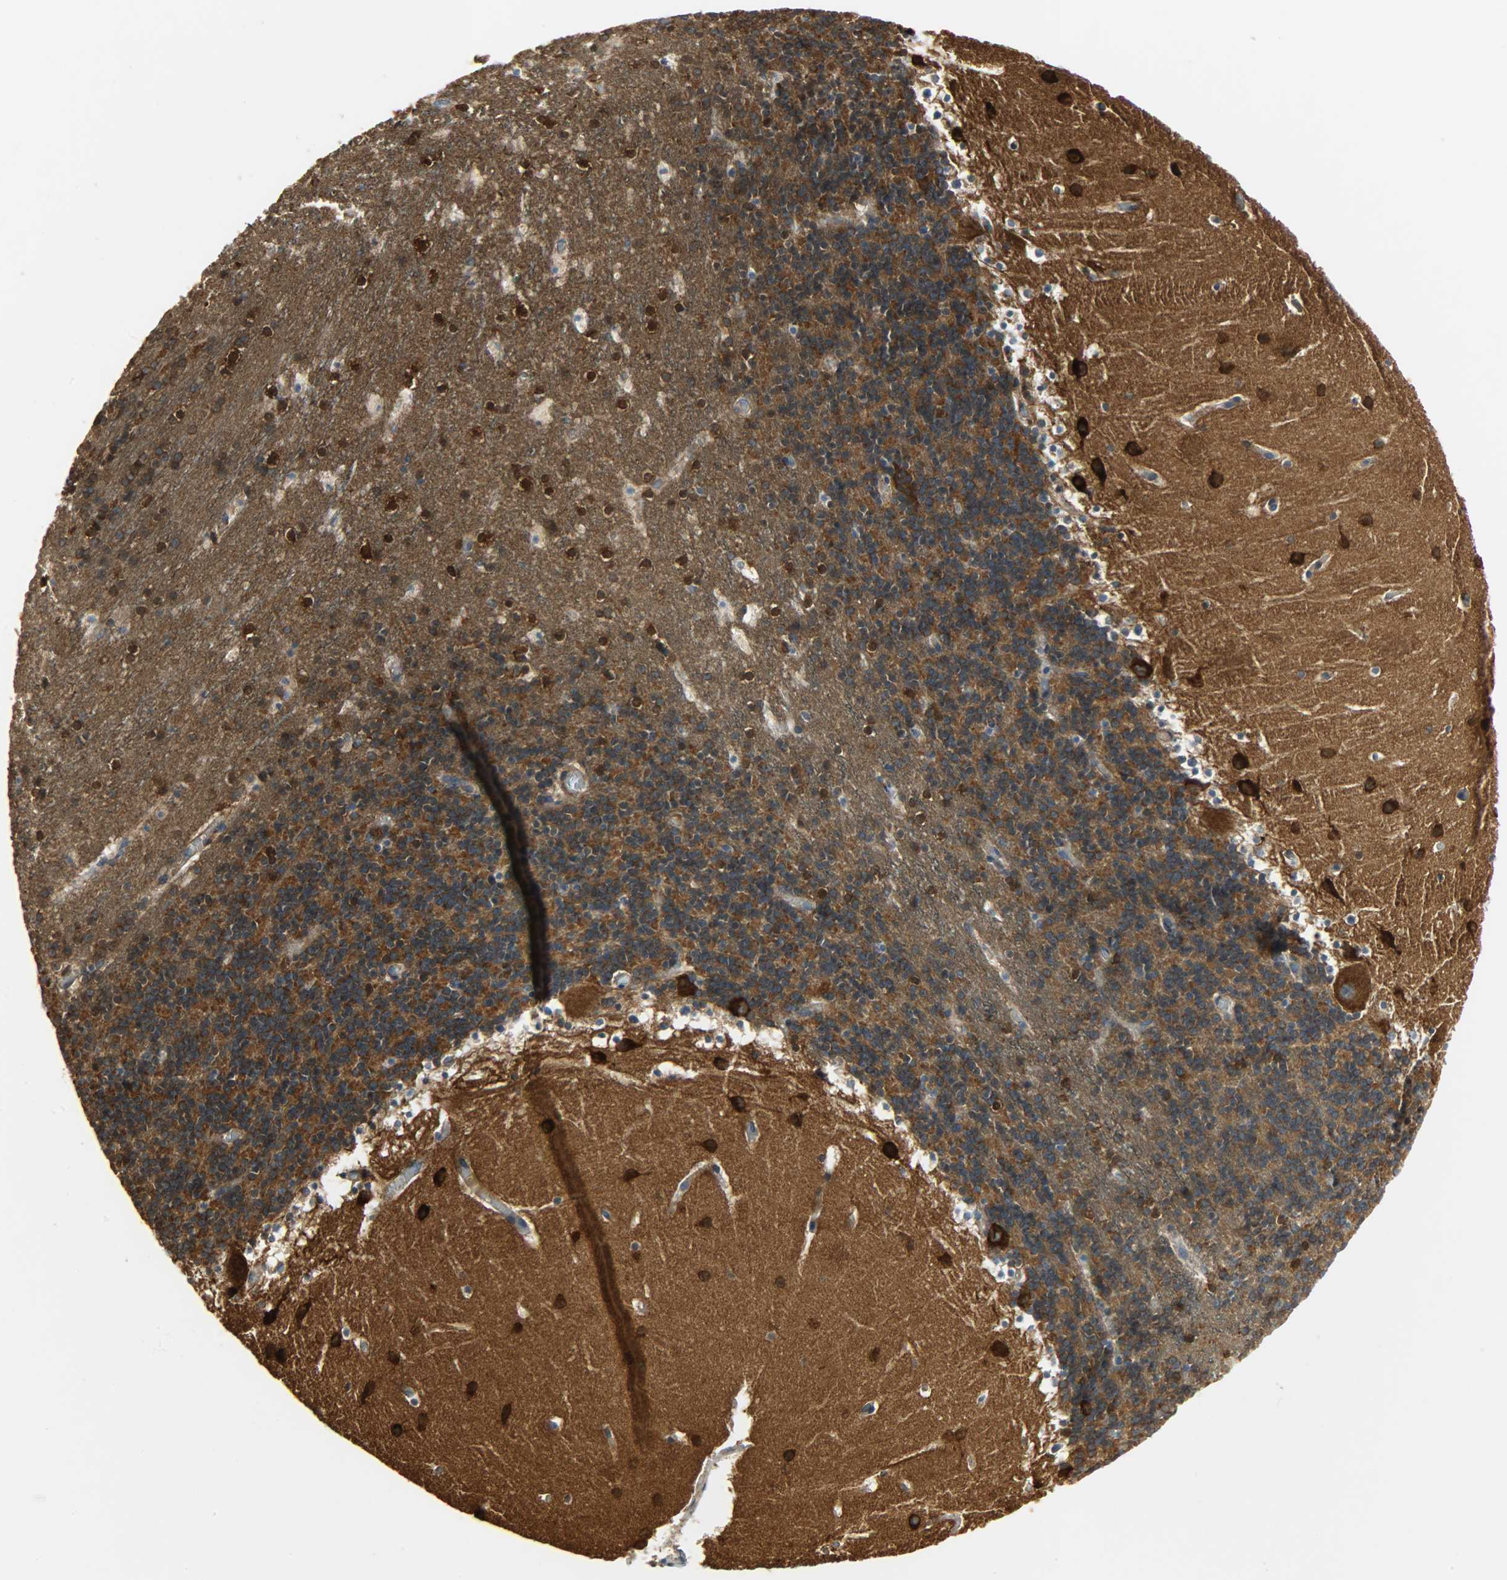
{"staining": {"intensity": "strong", "quantity": ">75%", "location": "cytoplasmic/membranous"}, "tissue": "cerebellum", "cell_type": "Cells in granular layer", "image_type": "normal", "snomed": [{"axis": "morphology", "description": "Normal tissue, NOS"}, {"axis": "topography", "description": "Cerebellum"}], "caption": "Strong cytoplasmic/membranous expression for a protein is present in about >75% of cells in granular layer of normal cerebellum using immunohistochemistry.", "gene": "C1orf198", "patient": {"sex": "male", "age": 45}}